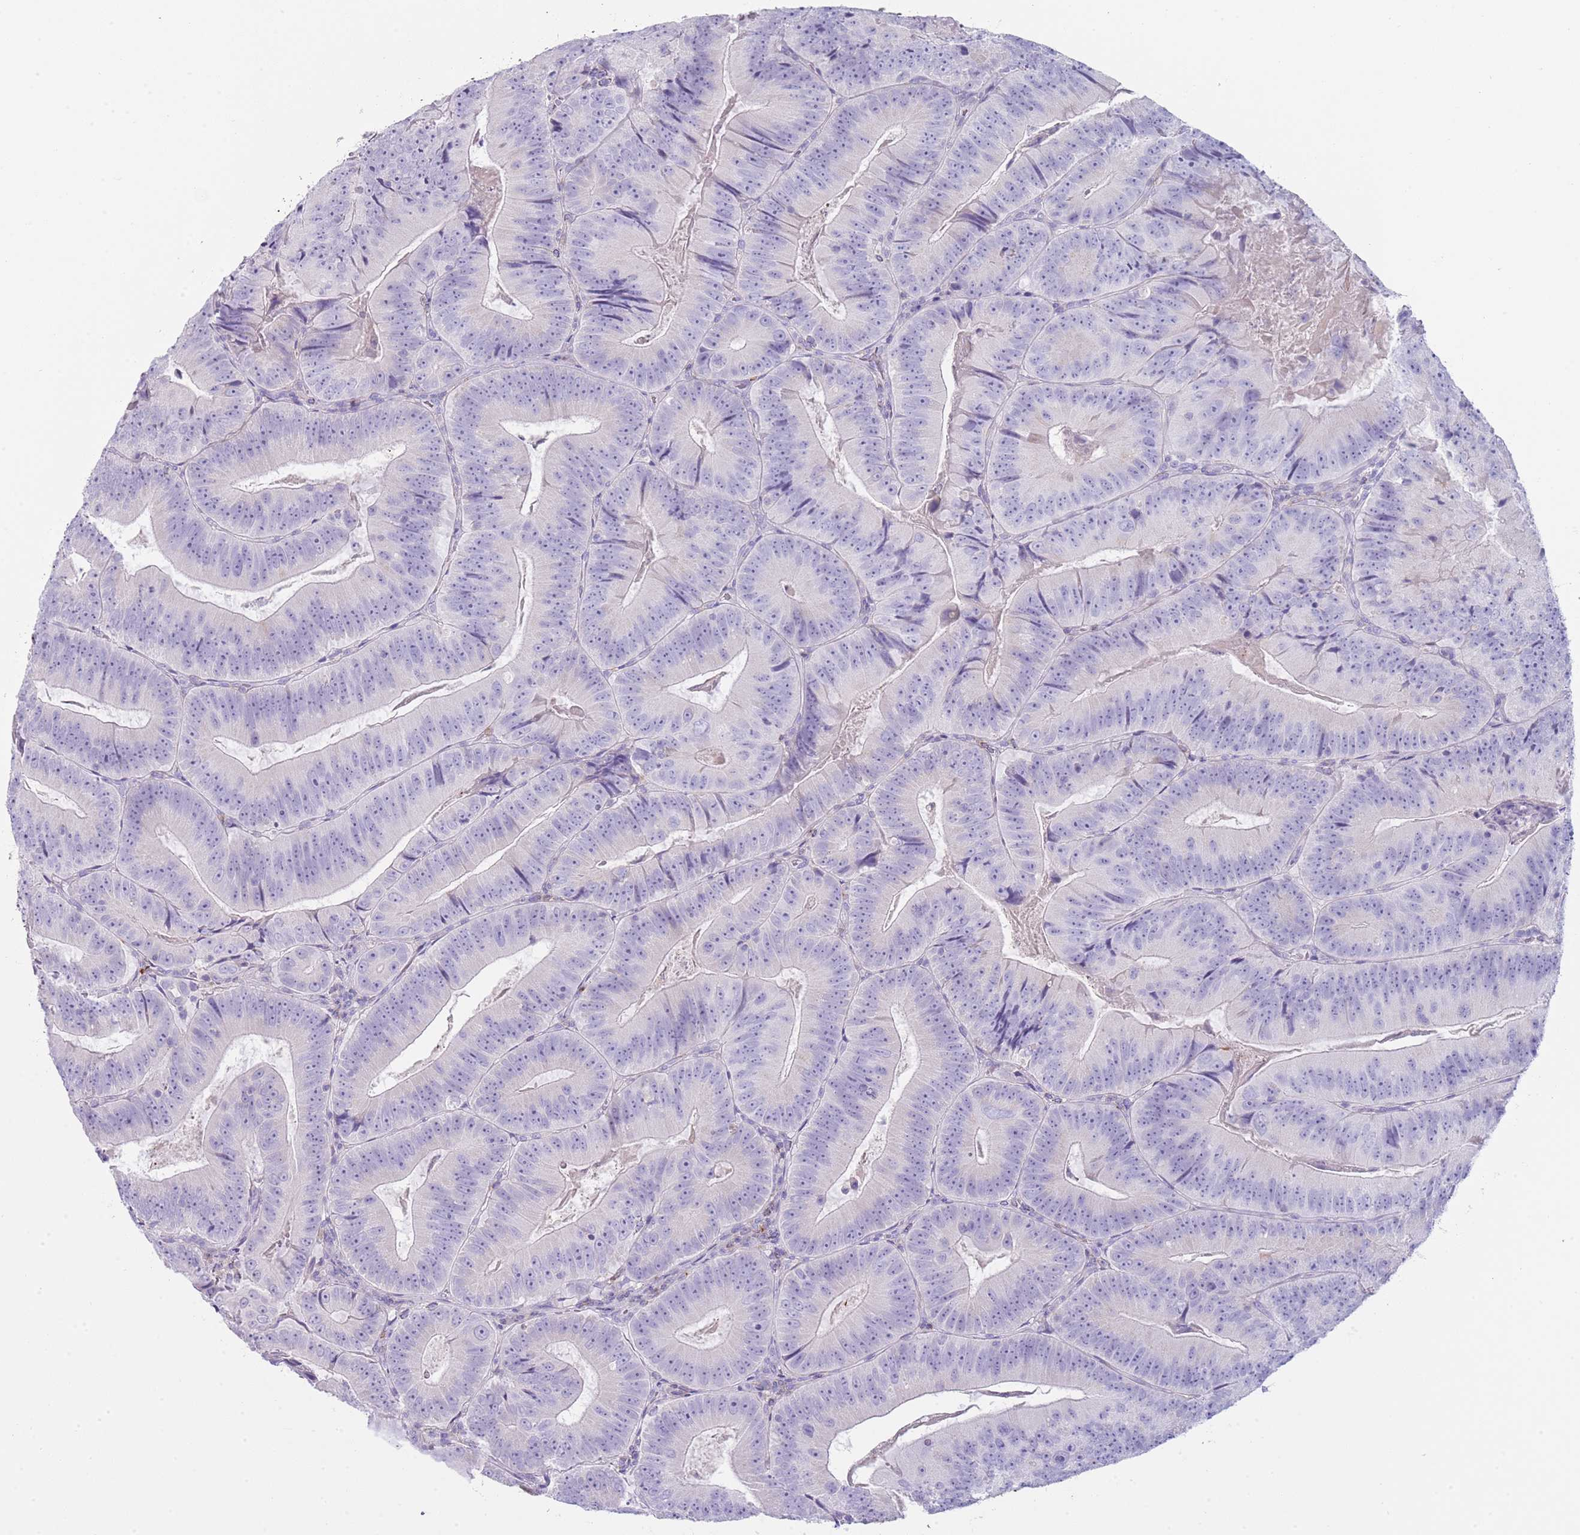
{"staining": {"intensity": "negative", "quantity": "none", "location": "none"}, "tissue": "colorectal cancer", "cell_type": "Tumor cells", "image_type": "cancer", "snomed": [{"axis": "morphology", "description": "Adenocarcinoma, NOS"}, {"axis": "topography", "description": "Colon"}], "caption": "Image shows no protein positivity in tumor cells of colorectal cancer (adenocarcinoma) tissue.", "gene": "NBPF20", "patient": {"sex": "female", "age": 86}}